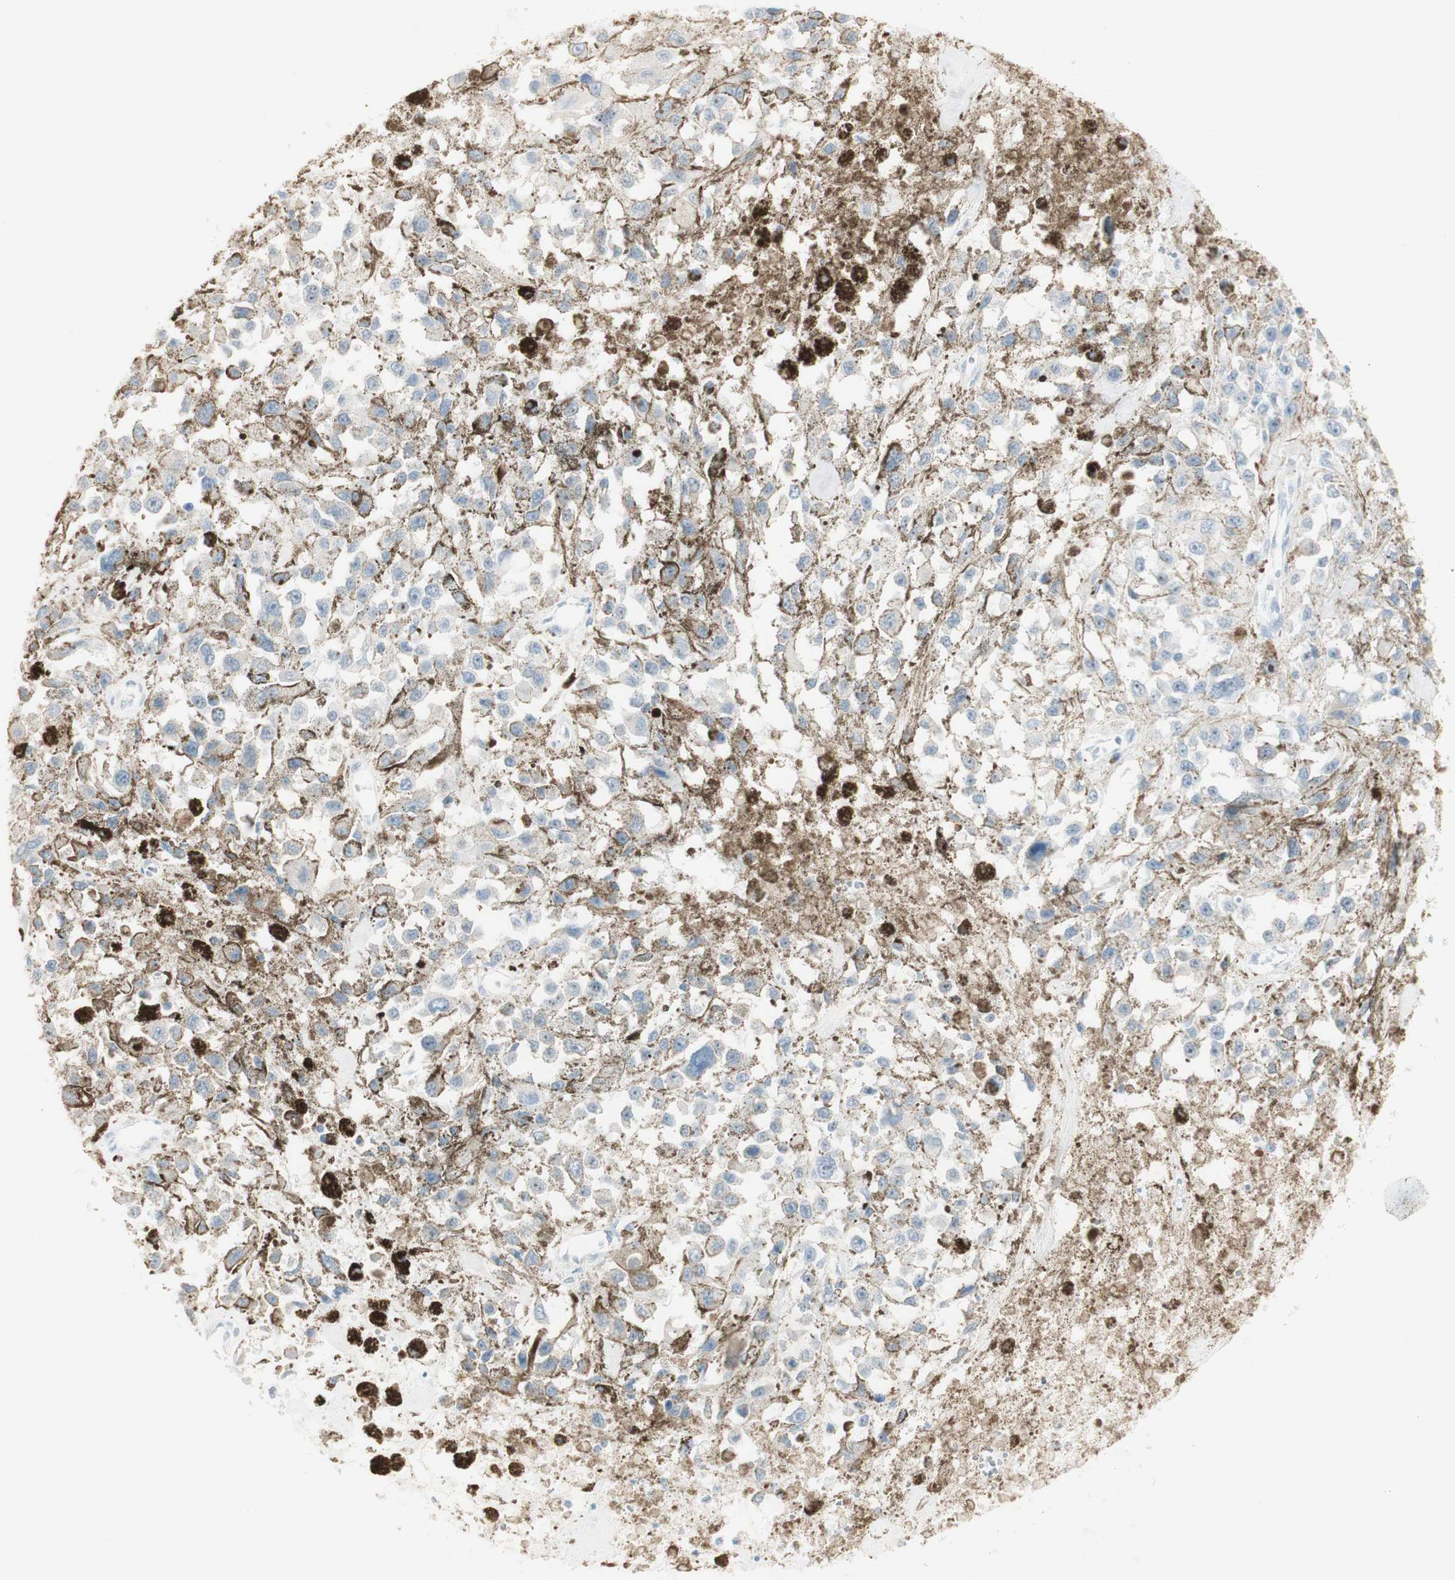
{"staining": {"intensity": "negative", "quantity": "none", "location": "none"}, "tissue": "melanoma", "cell_type": "Tumor cells", "image_type": "cancer", "snomed": [{"axis": "morphology", "description": "Malignant melanoma, Metastatic site"}, {"axis": "topography", "description": "Lymph node"}], "caption": "Tumor cells are negative for protein expression in human malignant melanoma (metastatic site).", "gene": "ART3", "patient": {"sex": "male", "age": 59}}